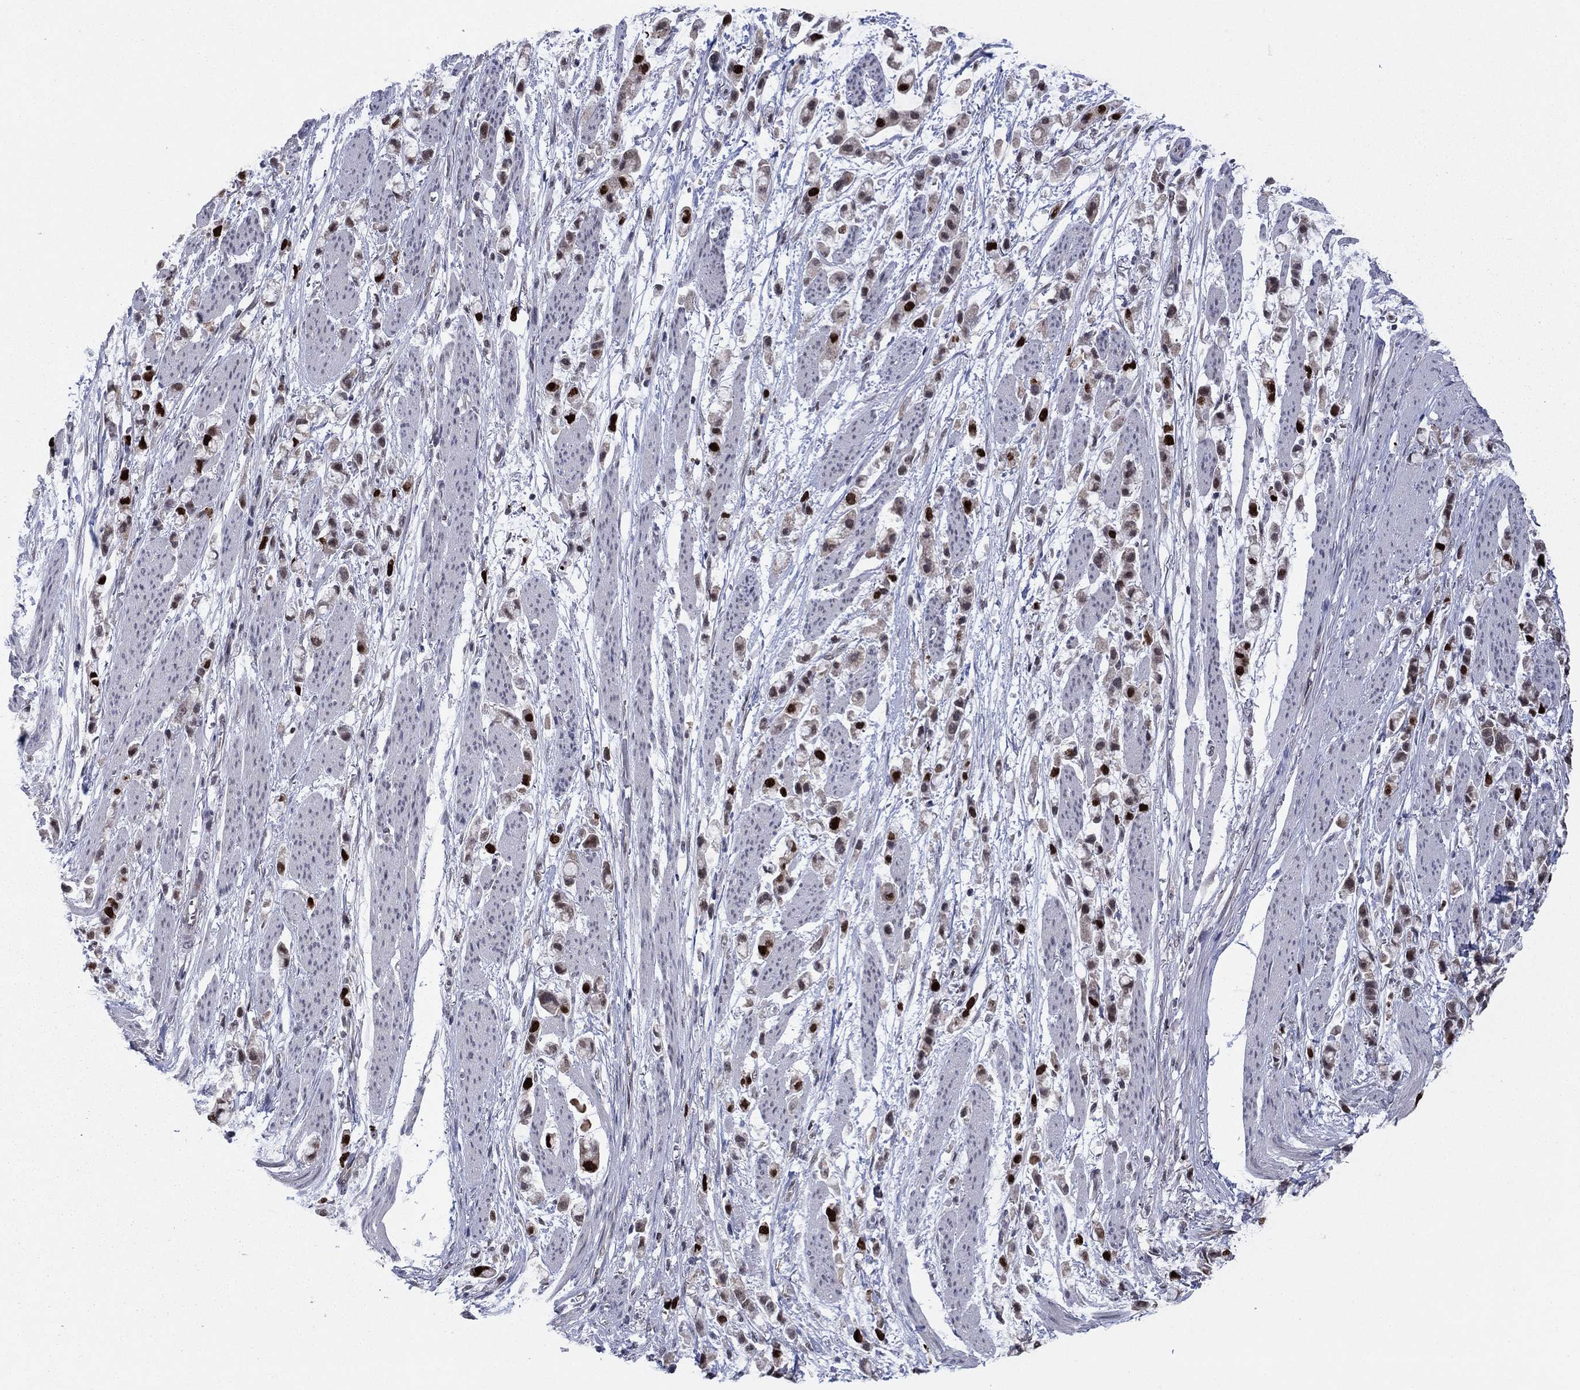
{"staining": {"intensity": "strong", "quantity": "25%-75%", "location": "nuclear"}, "tissue": "stomach cancer", "cell_type": "Tumor cells", "image_type": "cancer", "snomed": [{"axis": "morphology", "description": "Adenocarcinoma, NOS"}, {"axis": "topography", "description": "Stomach"}], "caption": "Protein analysis of adenocarcinoma (stomach) tissue displays strong nuclear staining in approximately 25%-75% of tumor cells. Immunohistochemistry stains the protein of interest in brown and the nuclei are stained blue.", "gene": "CDCA5", "patient": {"sex": "female", "age": 81}}